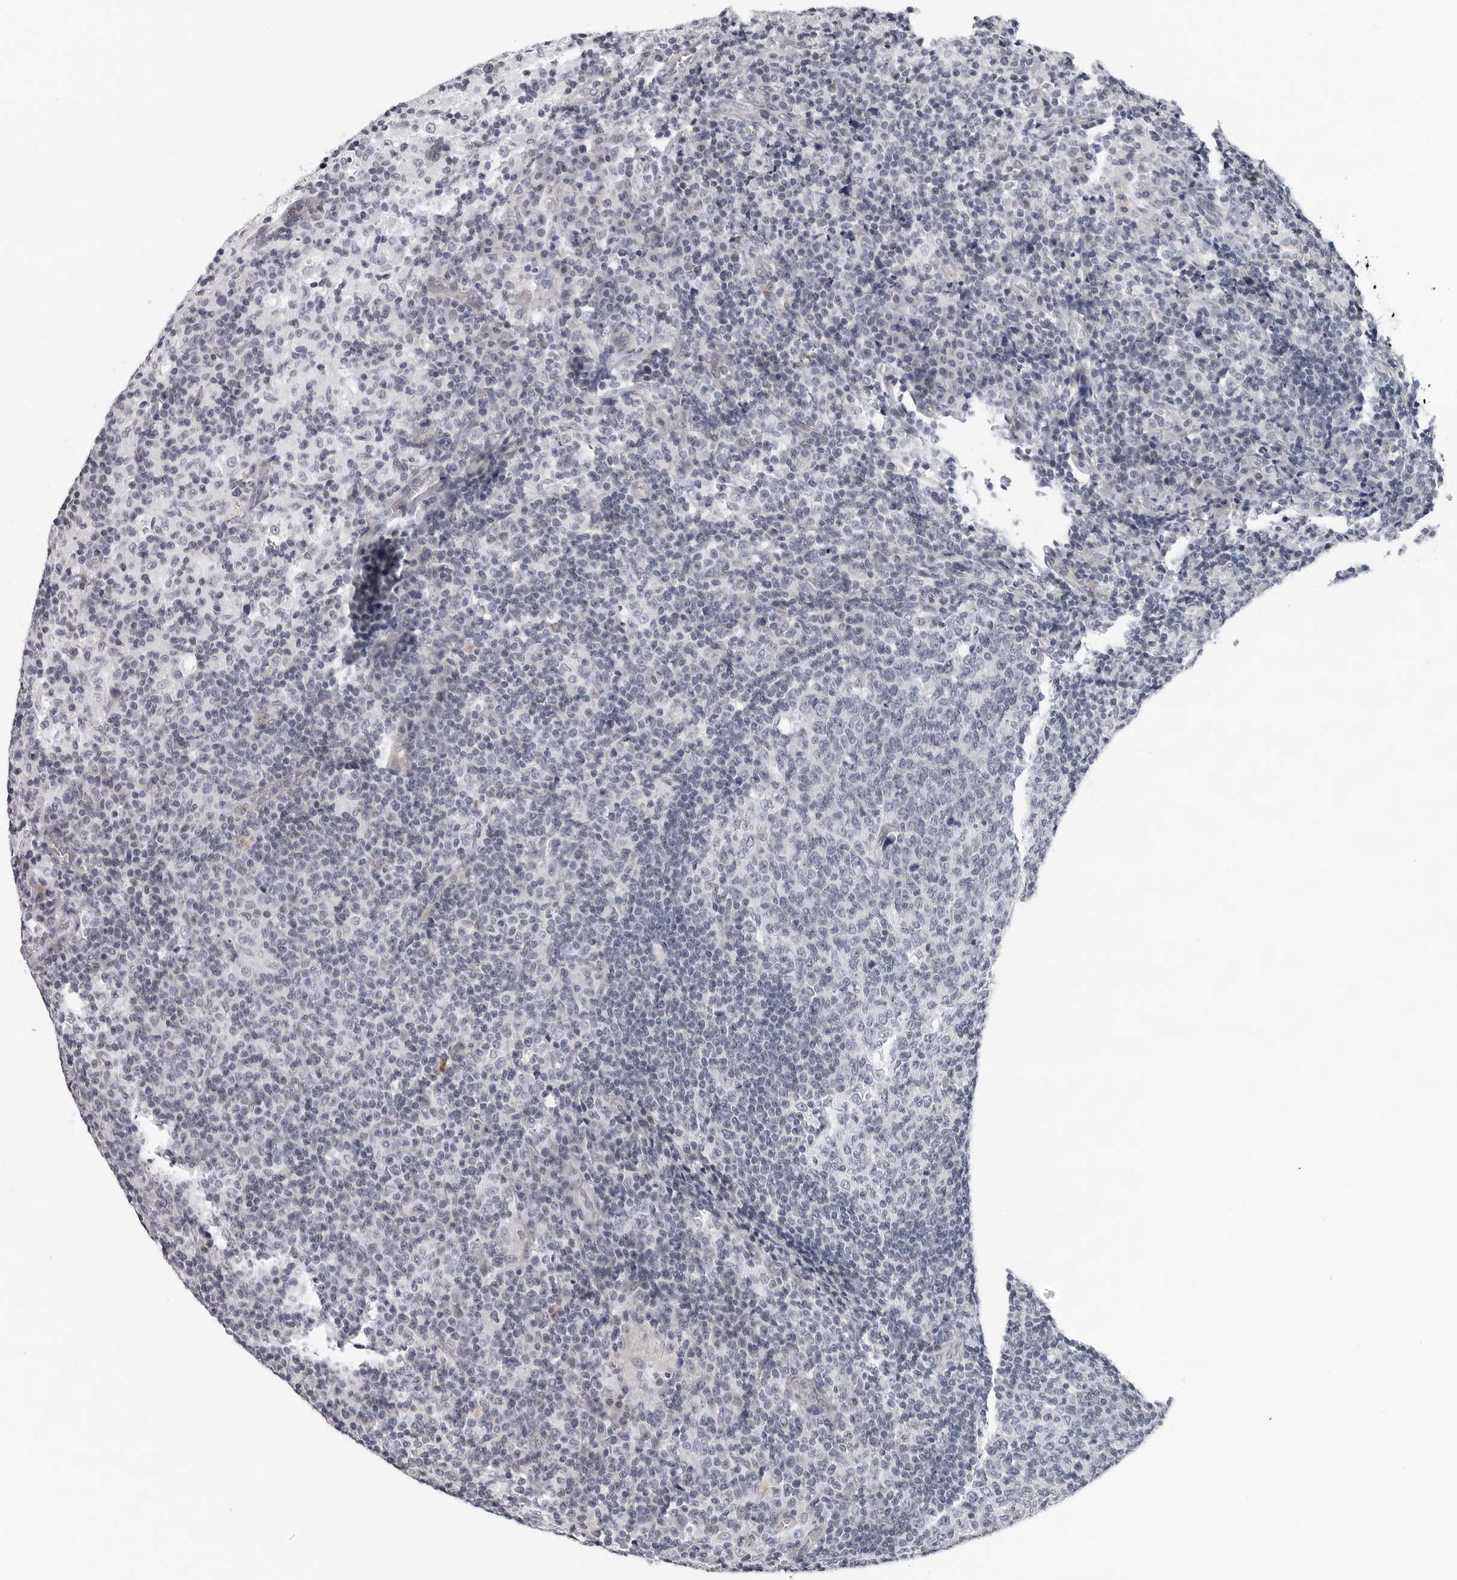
{"staining": {"intensity": "negative", "quantity": "none", "location": "none"}, "tissue": "lymph node", "cell_type": "Germinal center cells", "image_type": "normal", "snomed": [{"axis": "morphology", "description": "Normal tissue, NOS"}, {"axis": "morphology", "description": "Inflammation, NOS"}, {"axis": "topography", "description": "Lymph node"}], "caption": "IHC micrograph of normal lymph node: human lymph node stained with DAB shows no significant protein staining in germinal center cells. The staining is performed using DAB brown chromogen with nuclei counter-stained in using hematoxylin.", "gene": "CCDC28B", "patient": {"sex": "male", "age": 55}}